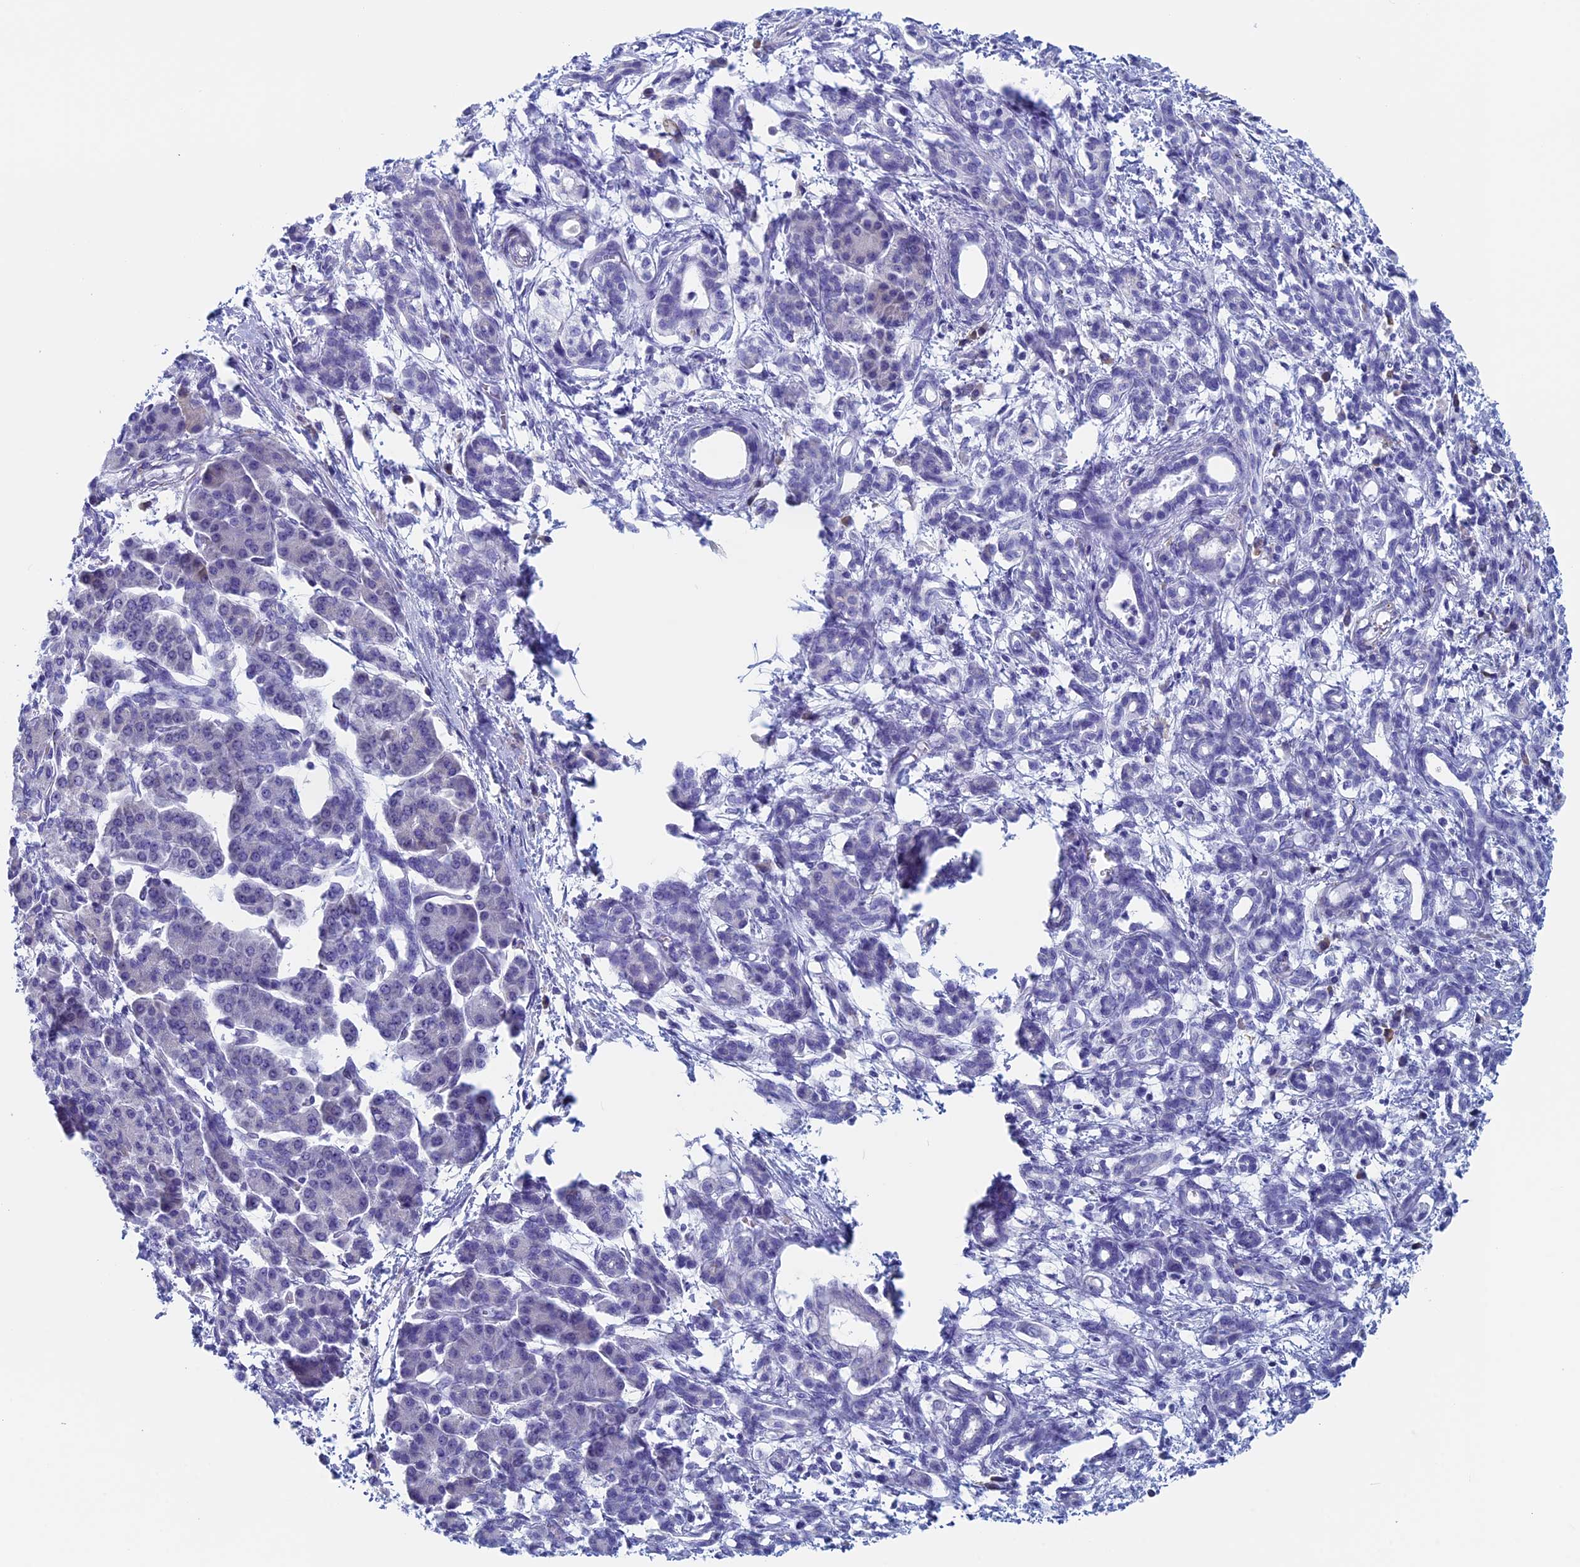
{"staining": {"intensity": "negative", "quantity": "none", "location": "none"}, "tissue": "pancreatic cancer", "cell_type": "Tumor cells", "image_type": "cancer", "snomed": [{"axis": "morphology", "description": "Adenocarcinoma, NOS"}, {"axis": "topography", "description": "Pancreas"}], "caption": "Immunohistochemical staining of pancreatic cancer shows no significant positivity in tumor cells. (DAB IHC visualized using brightfield microscopy, high magnification).", "gene": "MAGEB6", "patient": {"sex": "female", "age": 55}}